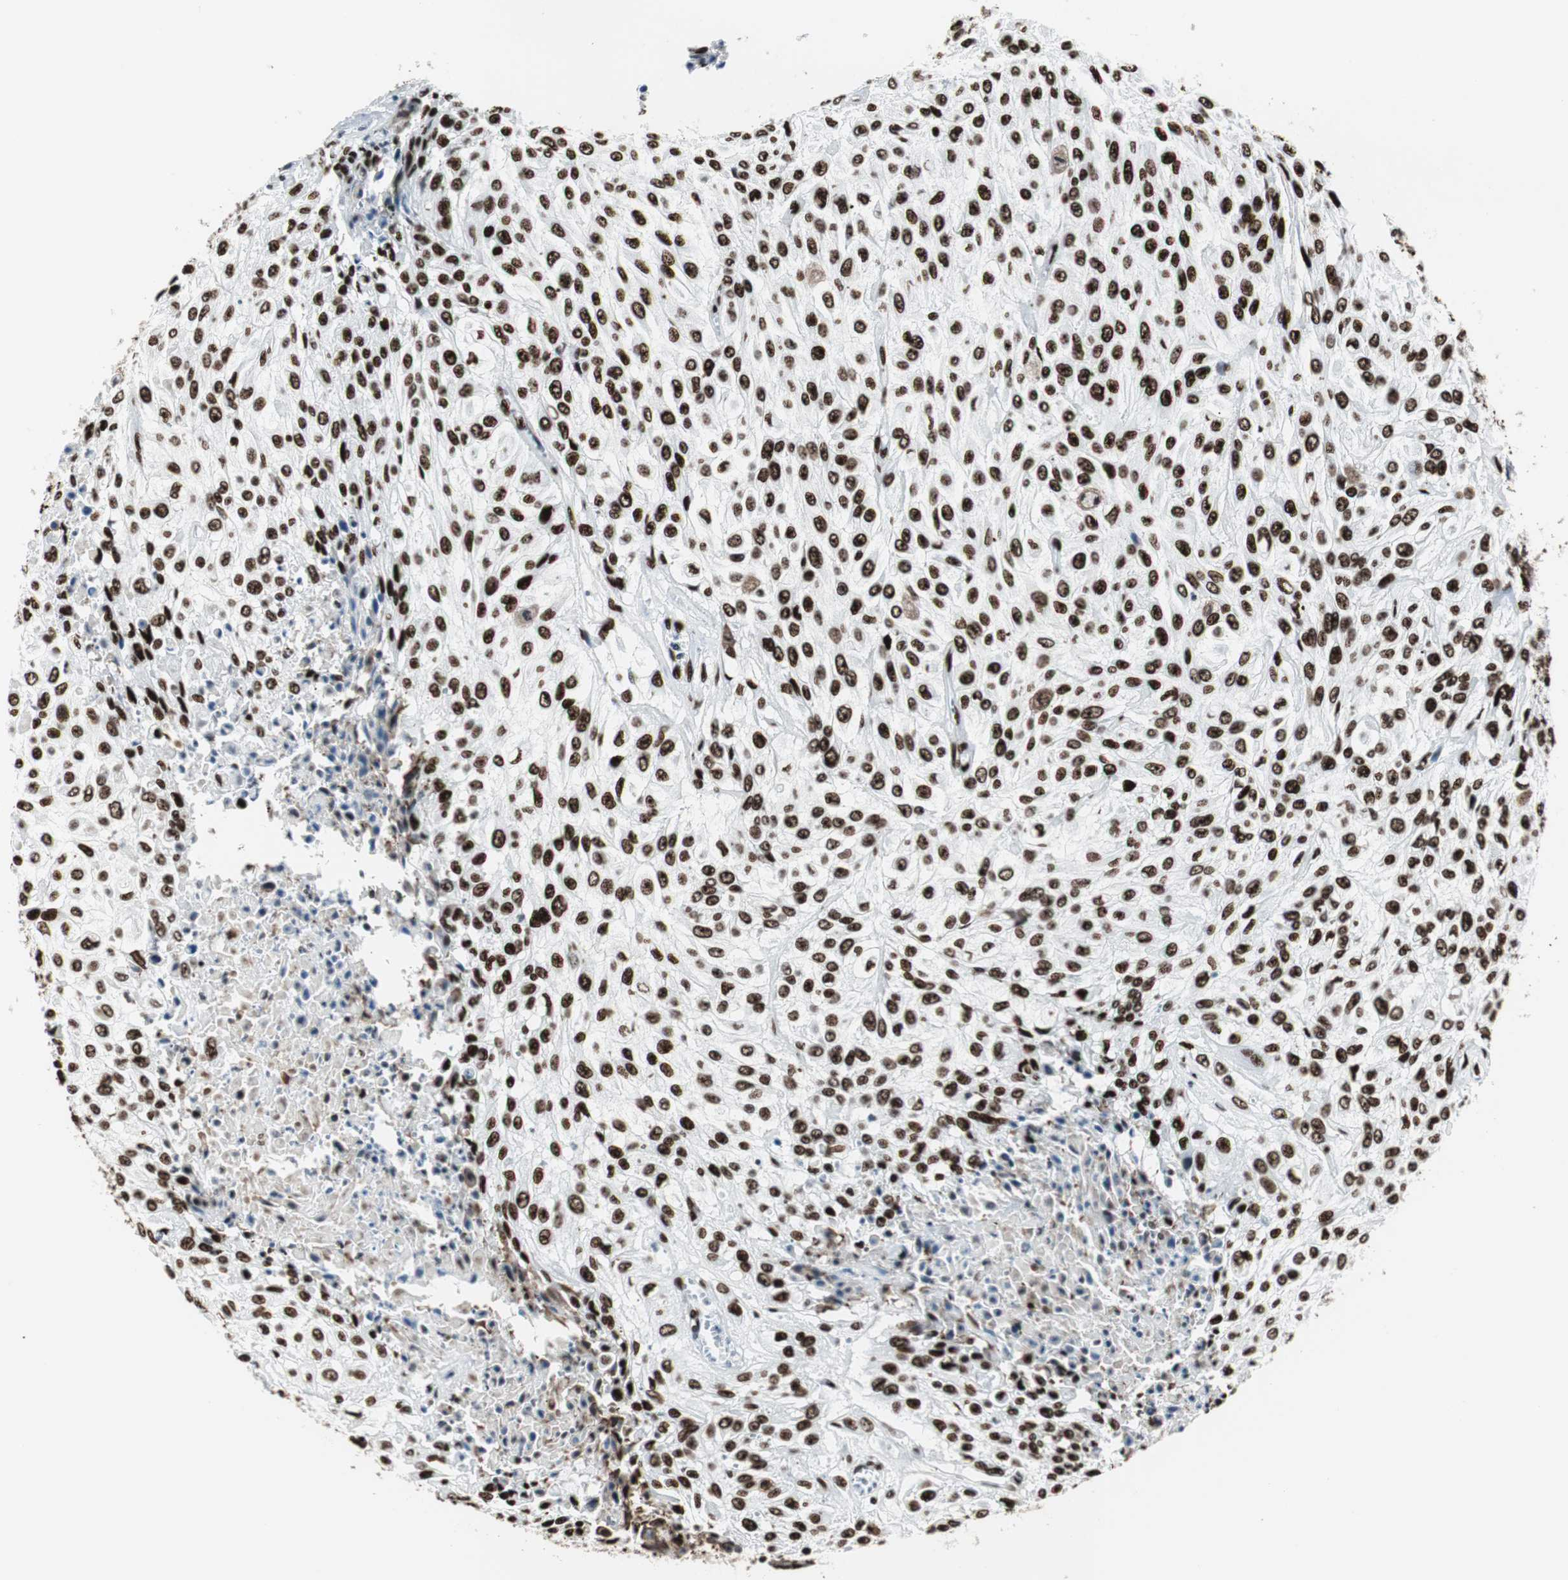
{"staining": {"intensity": "strong", "quantity": ">75%", "location": "nuclear"}, "tissue": "urothelial cancer", "cell_type": "Tumor cells", "image_type": "cancer", "snomed": [{"axis": "morphology", "description": "Urothelial carcinoma, High grade"}, {"axis": "topography", "description": "Urinary bladder"}], "caption": "This micrograph shows immunohistochemistry (IHC) staining of high-grade urothelial carcinoma, with high strong nuclear positivity in approximately >75% of tumor cells.", "gene": "NCL", "patient": {"sex": "male", "age": 57}}